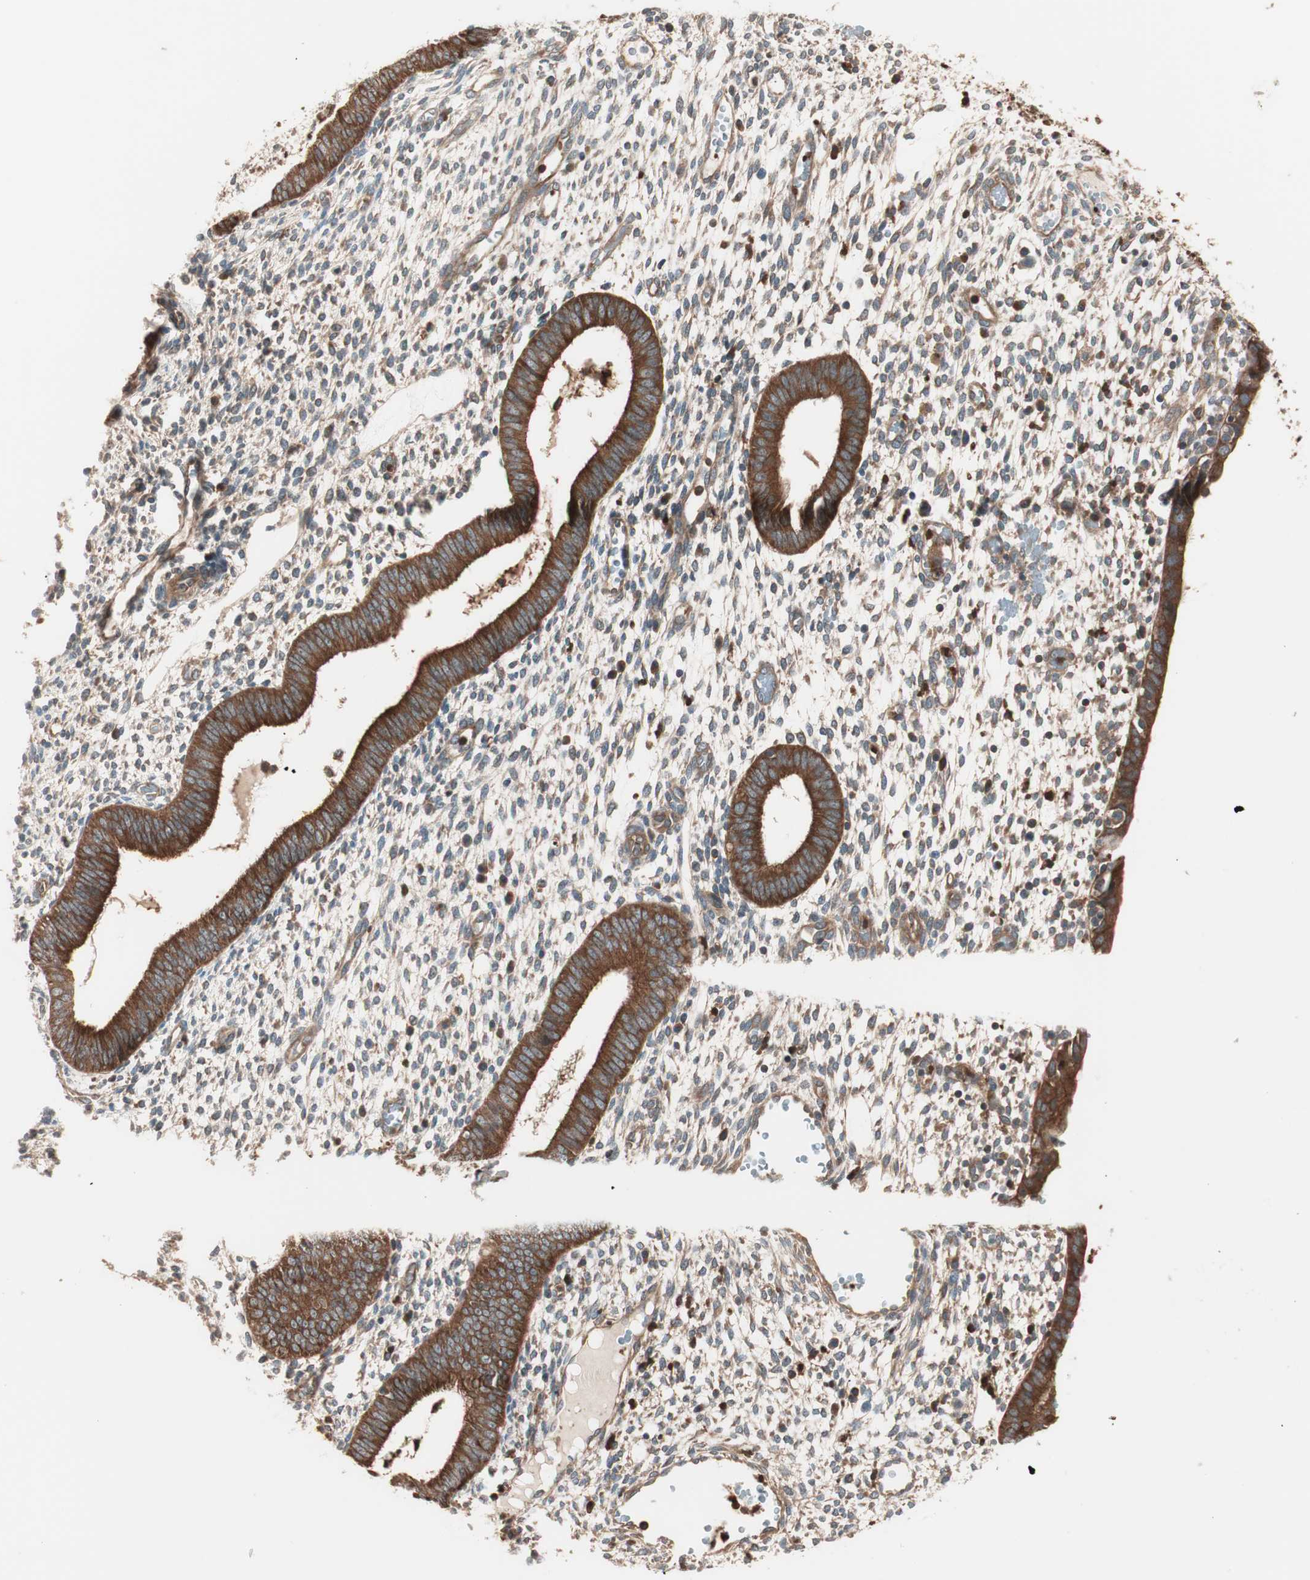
{"staining": {"intensity": "weak", "quantity": "25%-75%", "location": "cytoplasmic/membranous"}, "tissue": "endometrium", "cell_type": "Cells in endometrial stroma", "image_type": "normal", "snomed": [{"axis": "morphology", "description": "Normal tissue, NOS"}, {"axis": "topography", "description": "Endometrium"}], "caption": "DAB immunohistochemical staining of benign human endometrium demonstrates weak cytoplasmic/membranous protein expression in about 25%-75% of cells in endometrial stroma. (DAB (3,3'-diaminobenzidine) IHC, brown staining for protein, blue staining for nuclei).", "gene": "TSG101", "patient": {"sex": "female", "age": 35}}